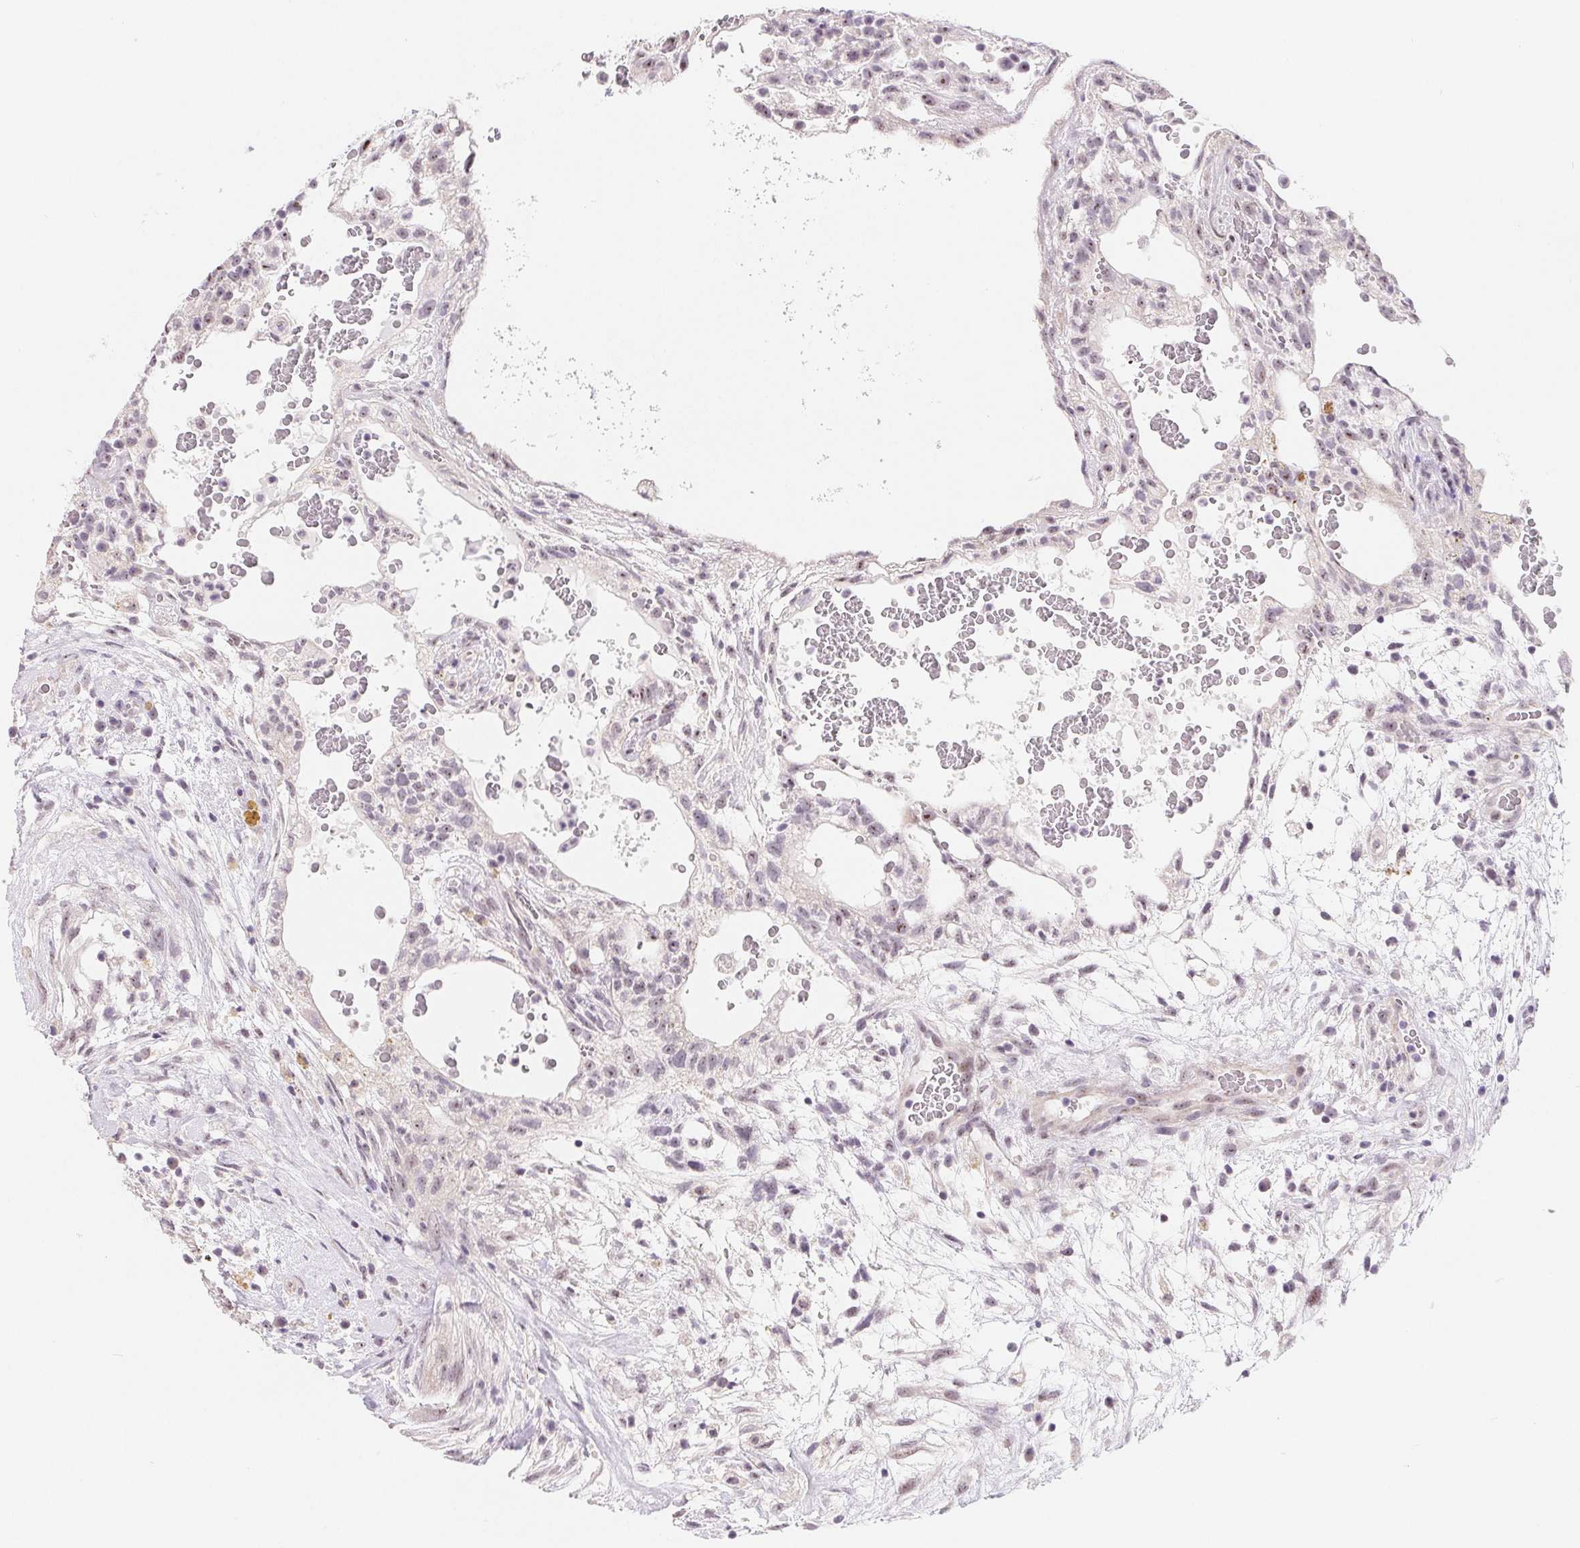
{"staining": {"intensity": "negative", "quantity": "none", "location": "none"}, "tissue": "testis cancer", "cell_type": "Tumor cells", "image_type": "cancer", "snomed": [{"axis": "morphology", "description": "Normal tissue, NOS"}, {"axis": "morphology", "description": "Carcinoma, Embryonal, NOS"}, {"axis": "topography", "description": "Testis"}], "caption": "Human testis cancer (embryonal carcinoma) stained for a protein using immunohistochemistry (IHC) exhibits no expression in tumor cells.", "gene": "LCA5L", "patient": {"sex": "male", "age": 32}}